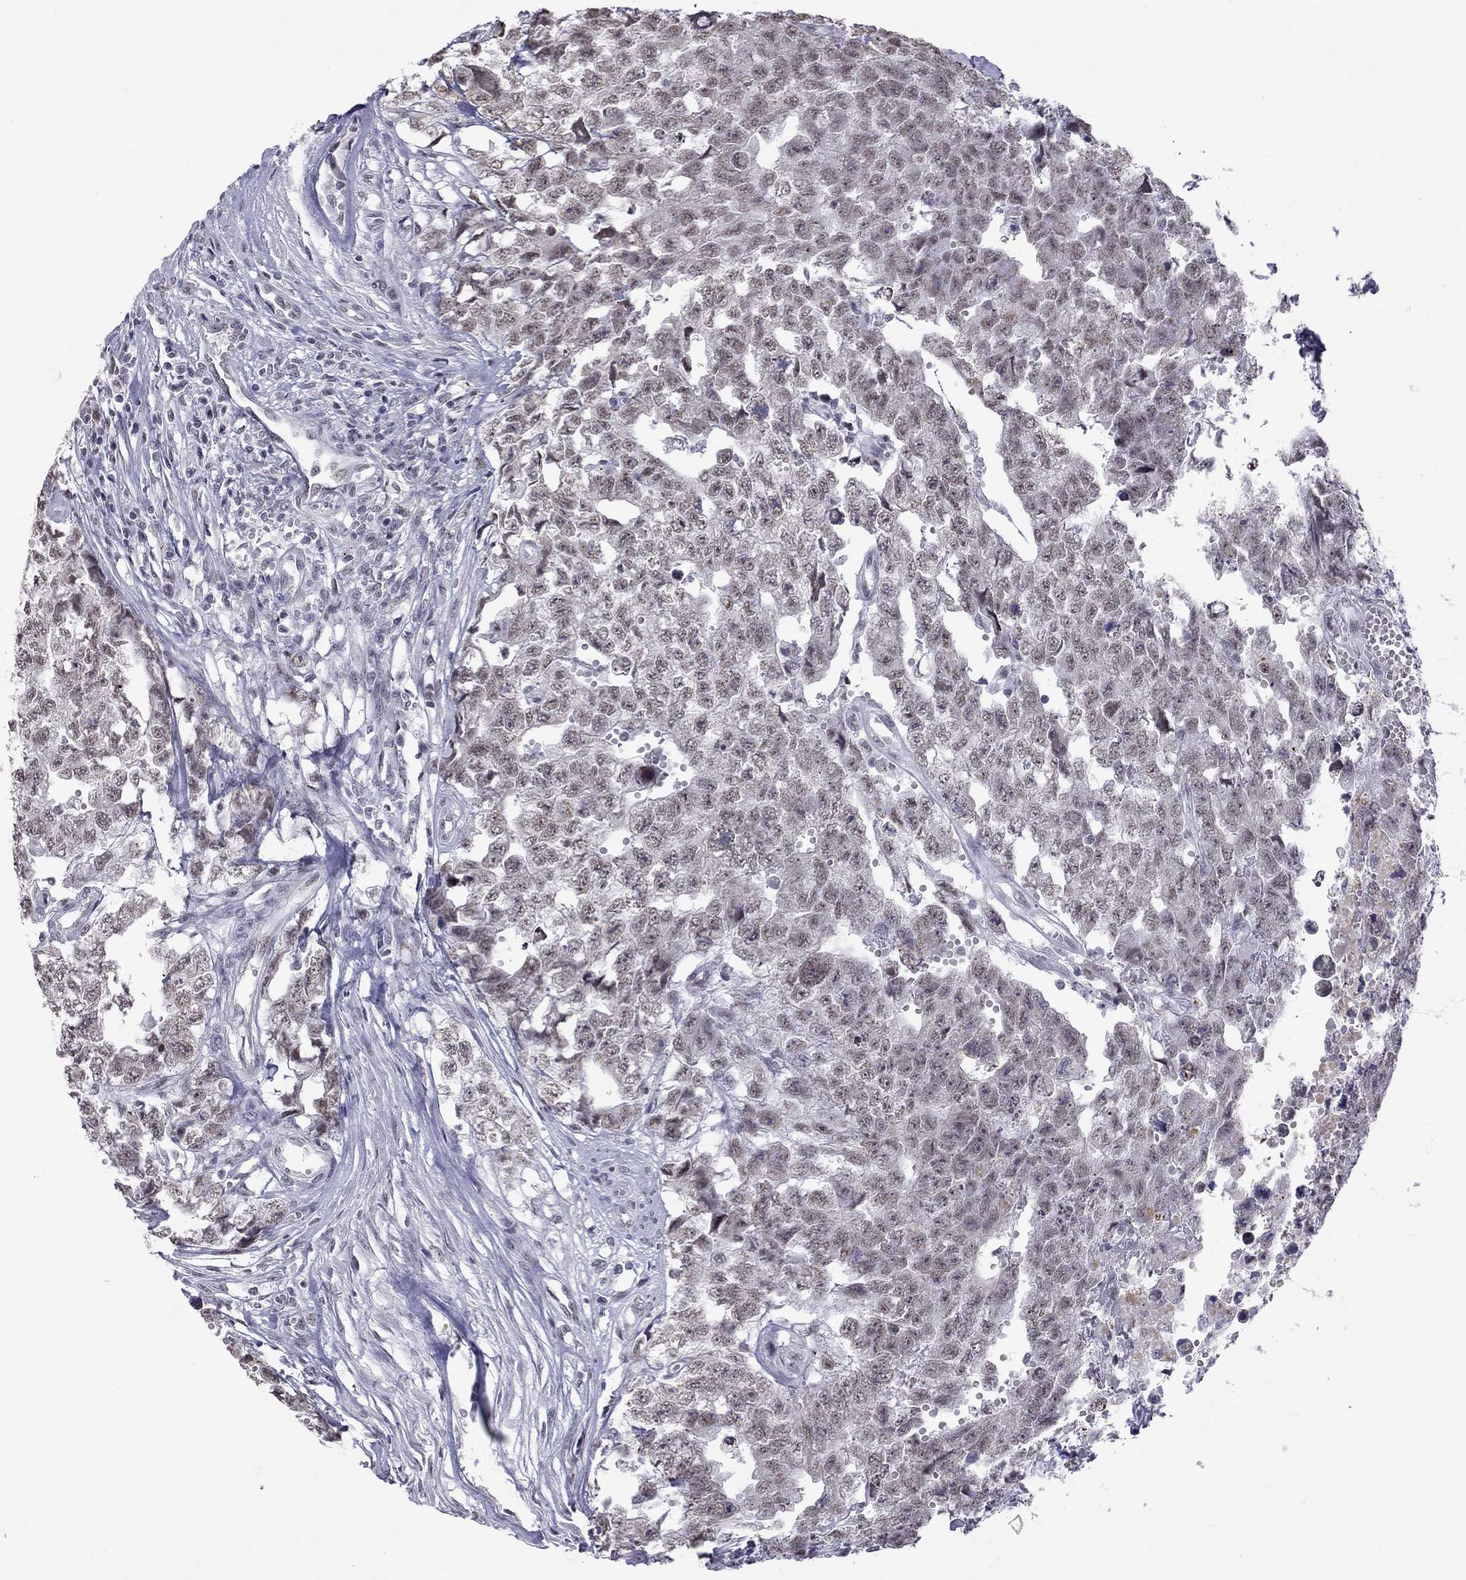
{"staining": {"intensity": "negative", "quantity": "none", "location": "none"}, "tissue": "testis cancer", "cell_type": "Tumor cells", "image_type": "cancer", "snomed": [{"axis": "morphology", "description": "Seminoma, NOS"}, {"axis": "morphology", "description": "Carcinoma, Embryonal, NOS"}, {"axis": "topography", "description": "Testis"}], "caption": "Protein analysis of testis seminoma shows no significant staining in tumor cells. (DAB (3,3'-diaminobenzidine) immunohistochemistry, high magnification).", "gene": "PPP1R3A", "patient": {"sex": "male", "age": 22}}